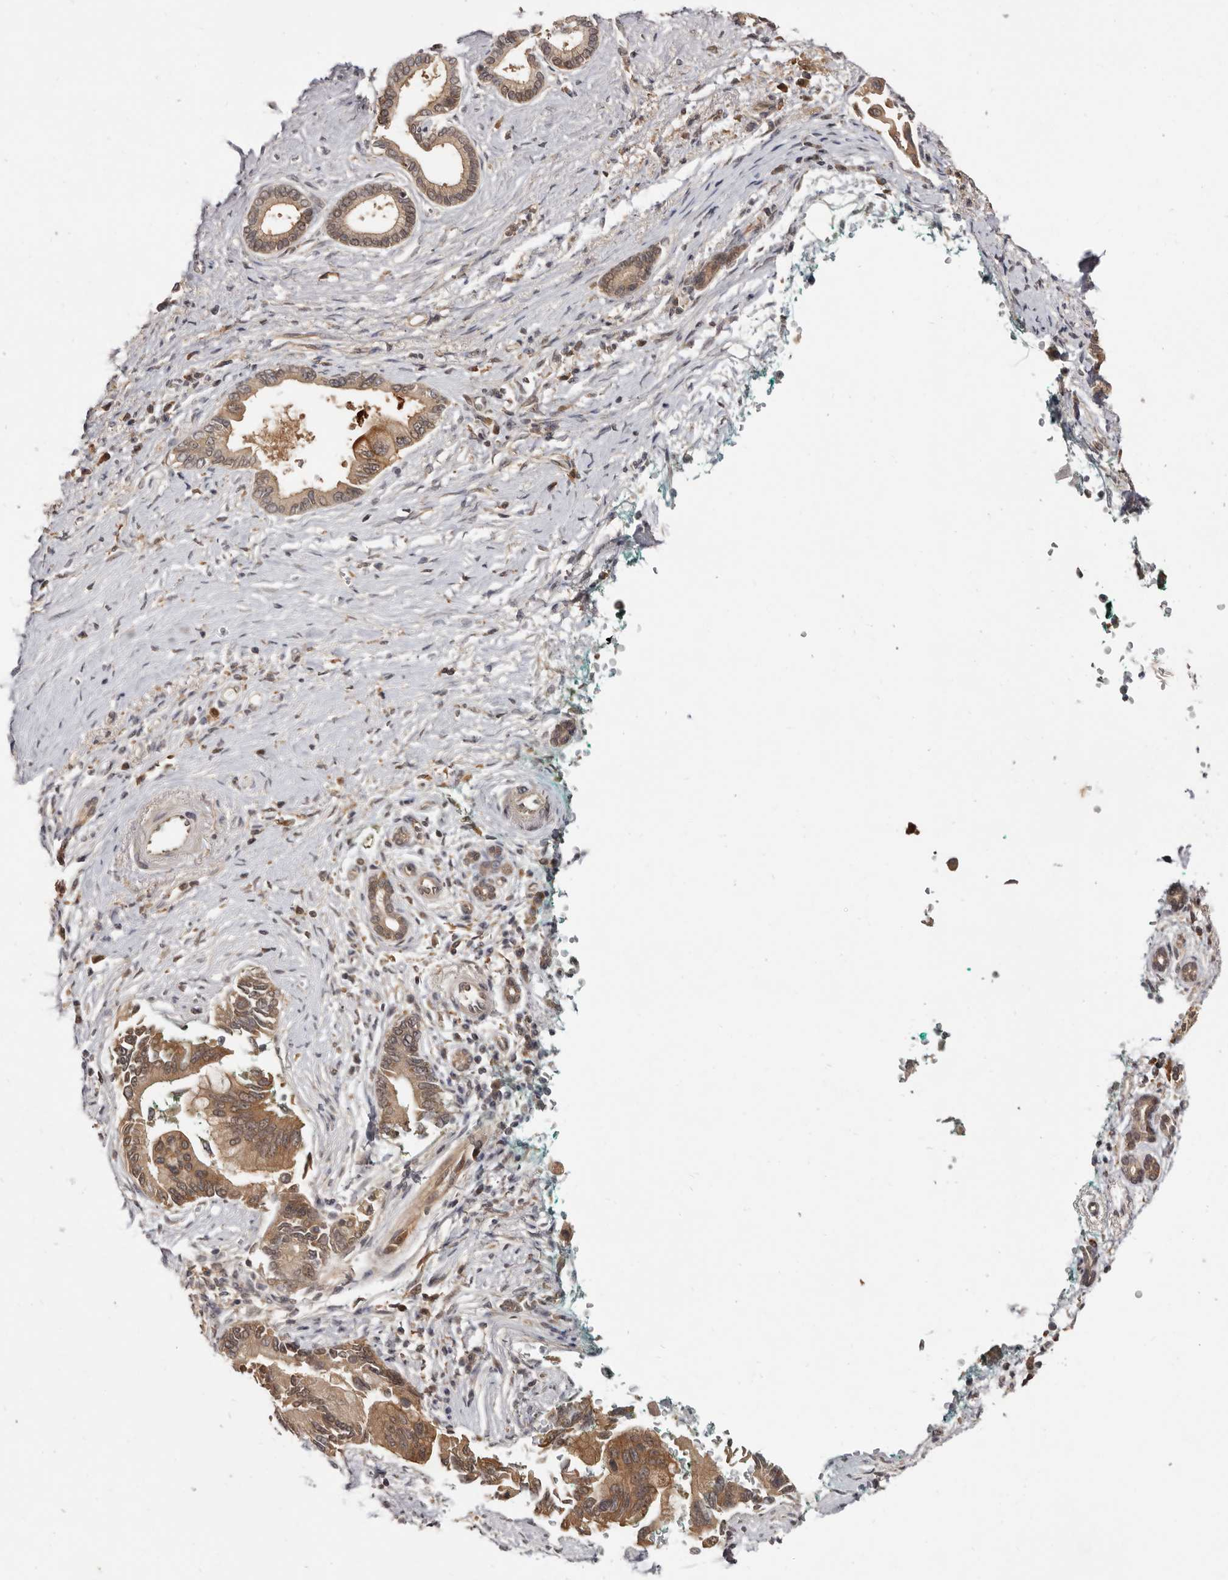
{"staining": {"intensity": "moderate", "quantity": ">75%", "location": "cytoplasmic/membranous"}, "tissue": "pancreatic cancer", "cell_type": "Tumor cells", "image_type": "cancer", "snomed": [{"axis": "morphology", "description": "Adenocarcinoma, NOS"}, {"axis": "topography", "description": "Pancreas"}], "caption": "Pancreatic adenocarcinoma stained for a protein (brown) exhibits moderate cytoplasmic/membranous positive positivity in about >75% of tumor cells.", "gene": "INAVA", "patient": {"sex": "male", "age": 78}}